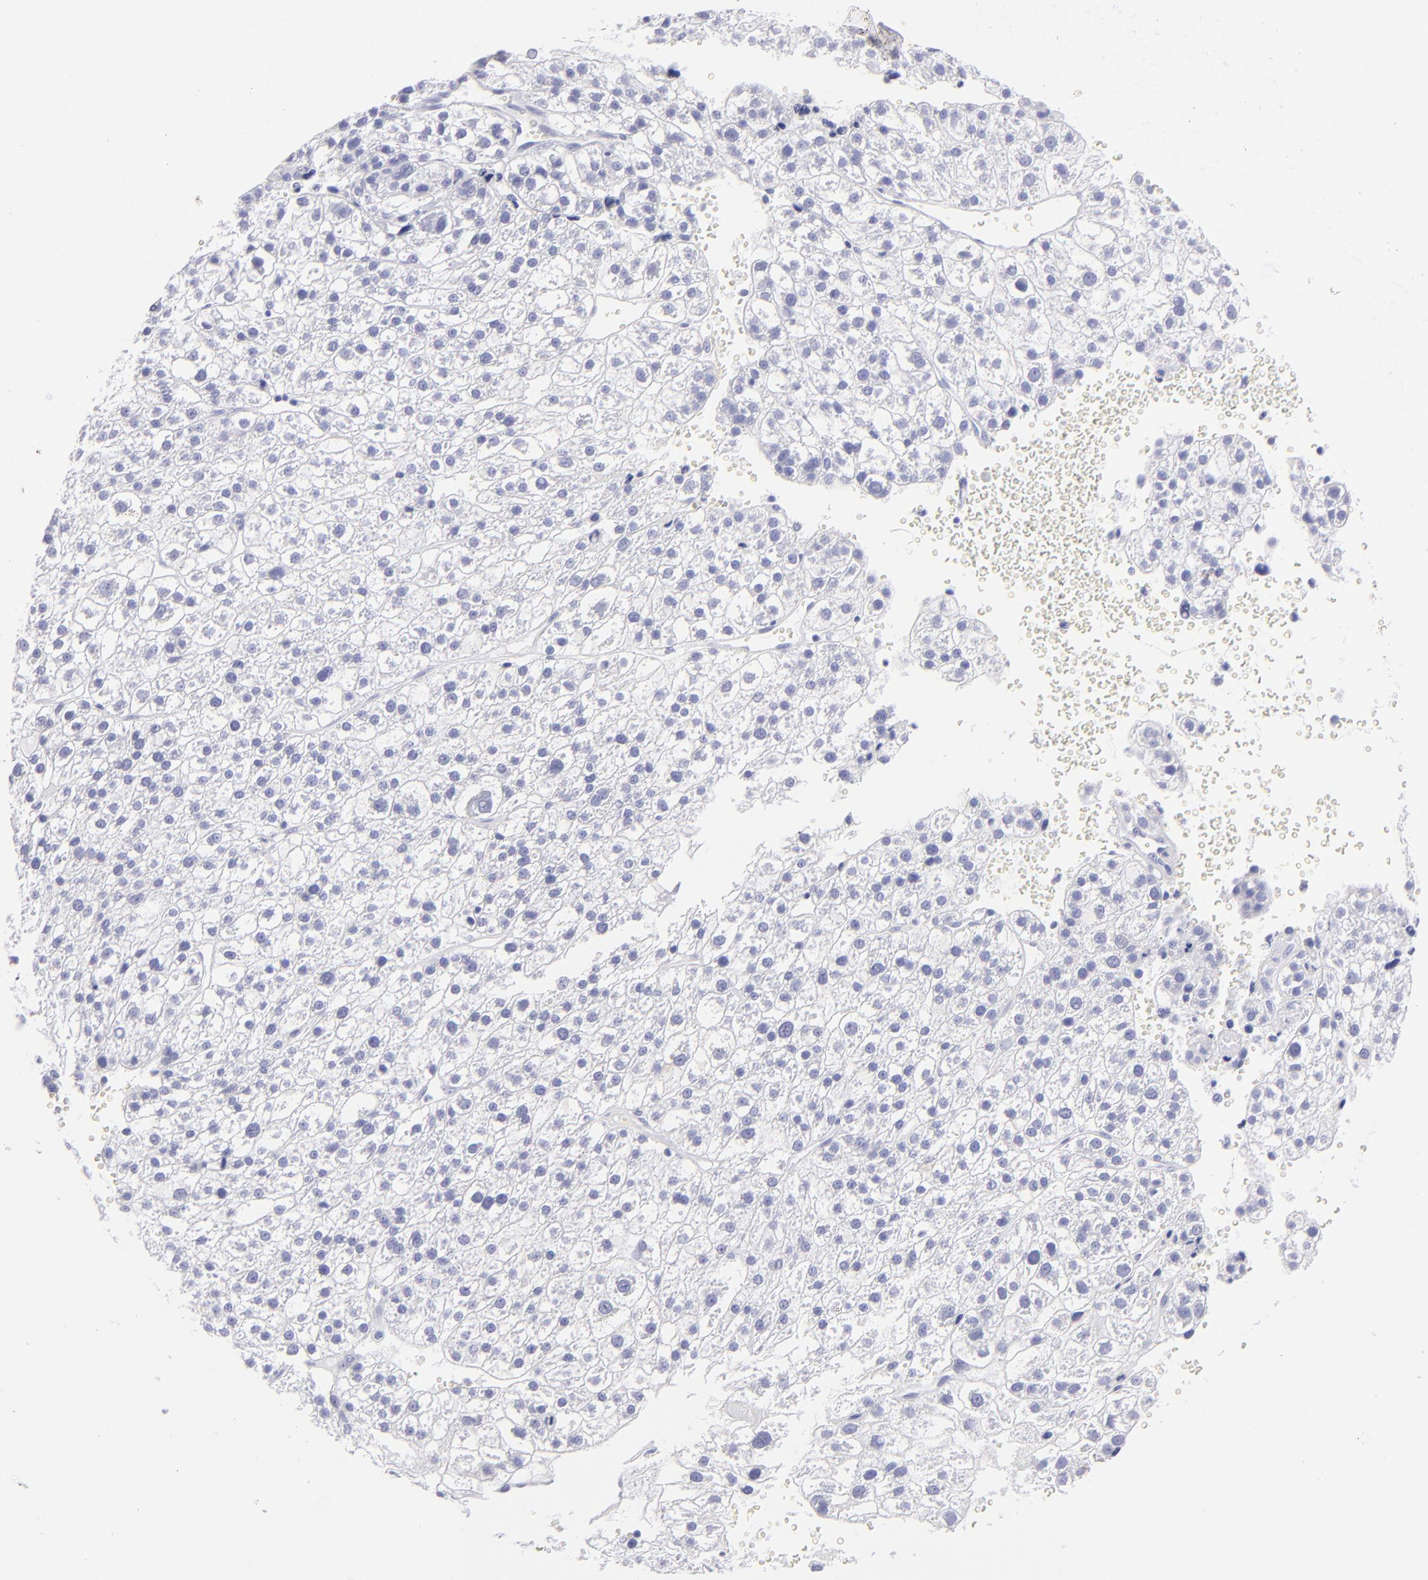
{"staining": {"intensity": "negative", "quantity": "none", "location": "none"}, "tissue": "liver cancer", "cell_type": "Tumor cells", "image_type": "cancer", "snomed": [{"axis": "morphology", "description": "Carcinoma, Hepatocellular, NOS"}, {"axis": "topography", "description": "Liver"}], "caption": "Immunohistochemistry (IHC) histopathology image of human liver cancer (hepatocellular carcinoma) stained for a protein (brown), which reveals no staining in tumor cells.", "gene": "PRPH", "patient": {"sex": "female", "age": 85}}